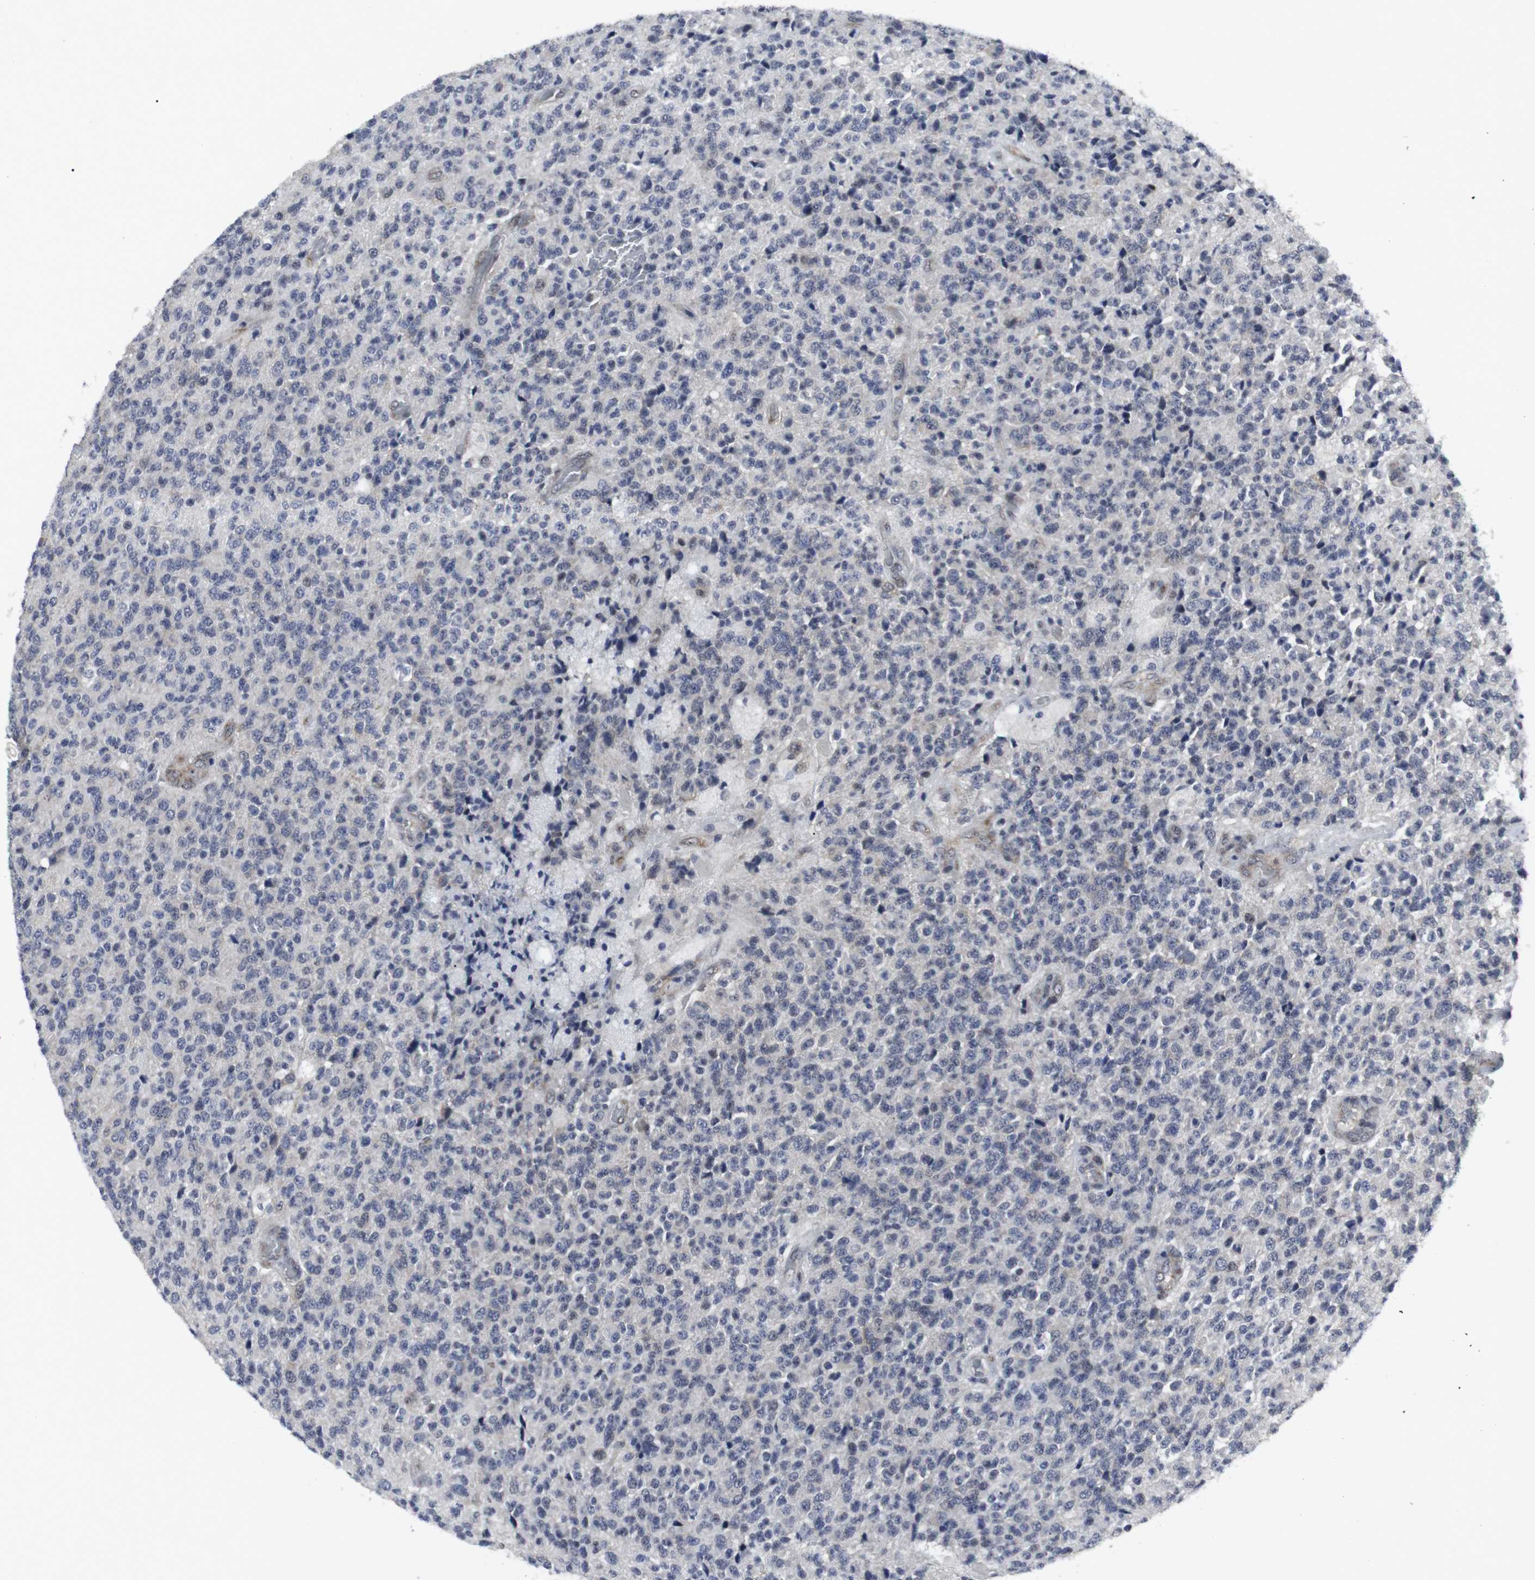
{"staining": {"intensity": "weak", "quantity": "<25%", "location": "cytoplasmic/membranous"}, "tissue": "glioma", "cell_type": "Tumor cells", "image_type": "cancer", "snomed": [{"axis": "morphology", "description": "Glioma, malignant, High grade"}, {"axis": "topography", "description": "pancreas cauda"}], "caption": "High magnification brightfield microscopy of glioma stained with DAB (brown) and counterstained with hematoxylin (blue): tumor cells show no significant positivity. The staining is performed using DAB brown chromogen with nuclei counter-stained in using hematoxylin.", "gene": "GEMIN2", "patient": {"sex": "male", "age": 60}}